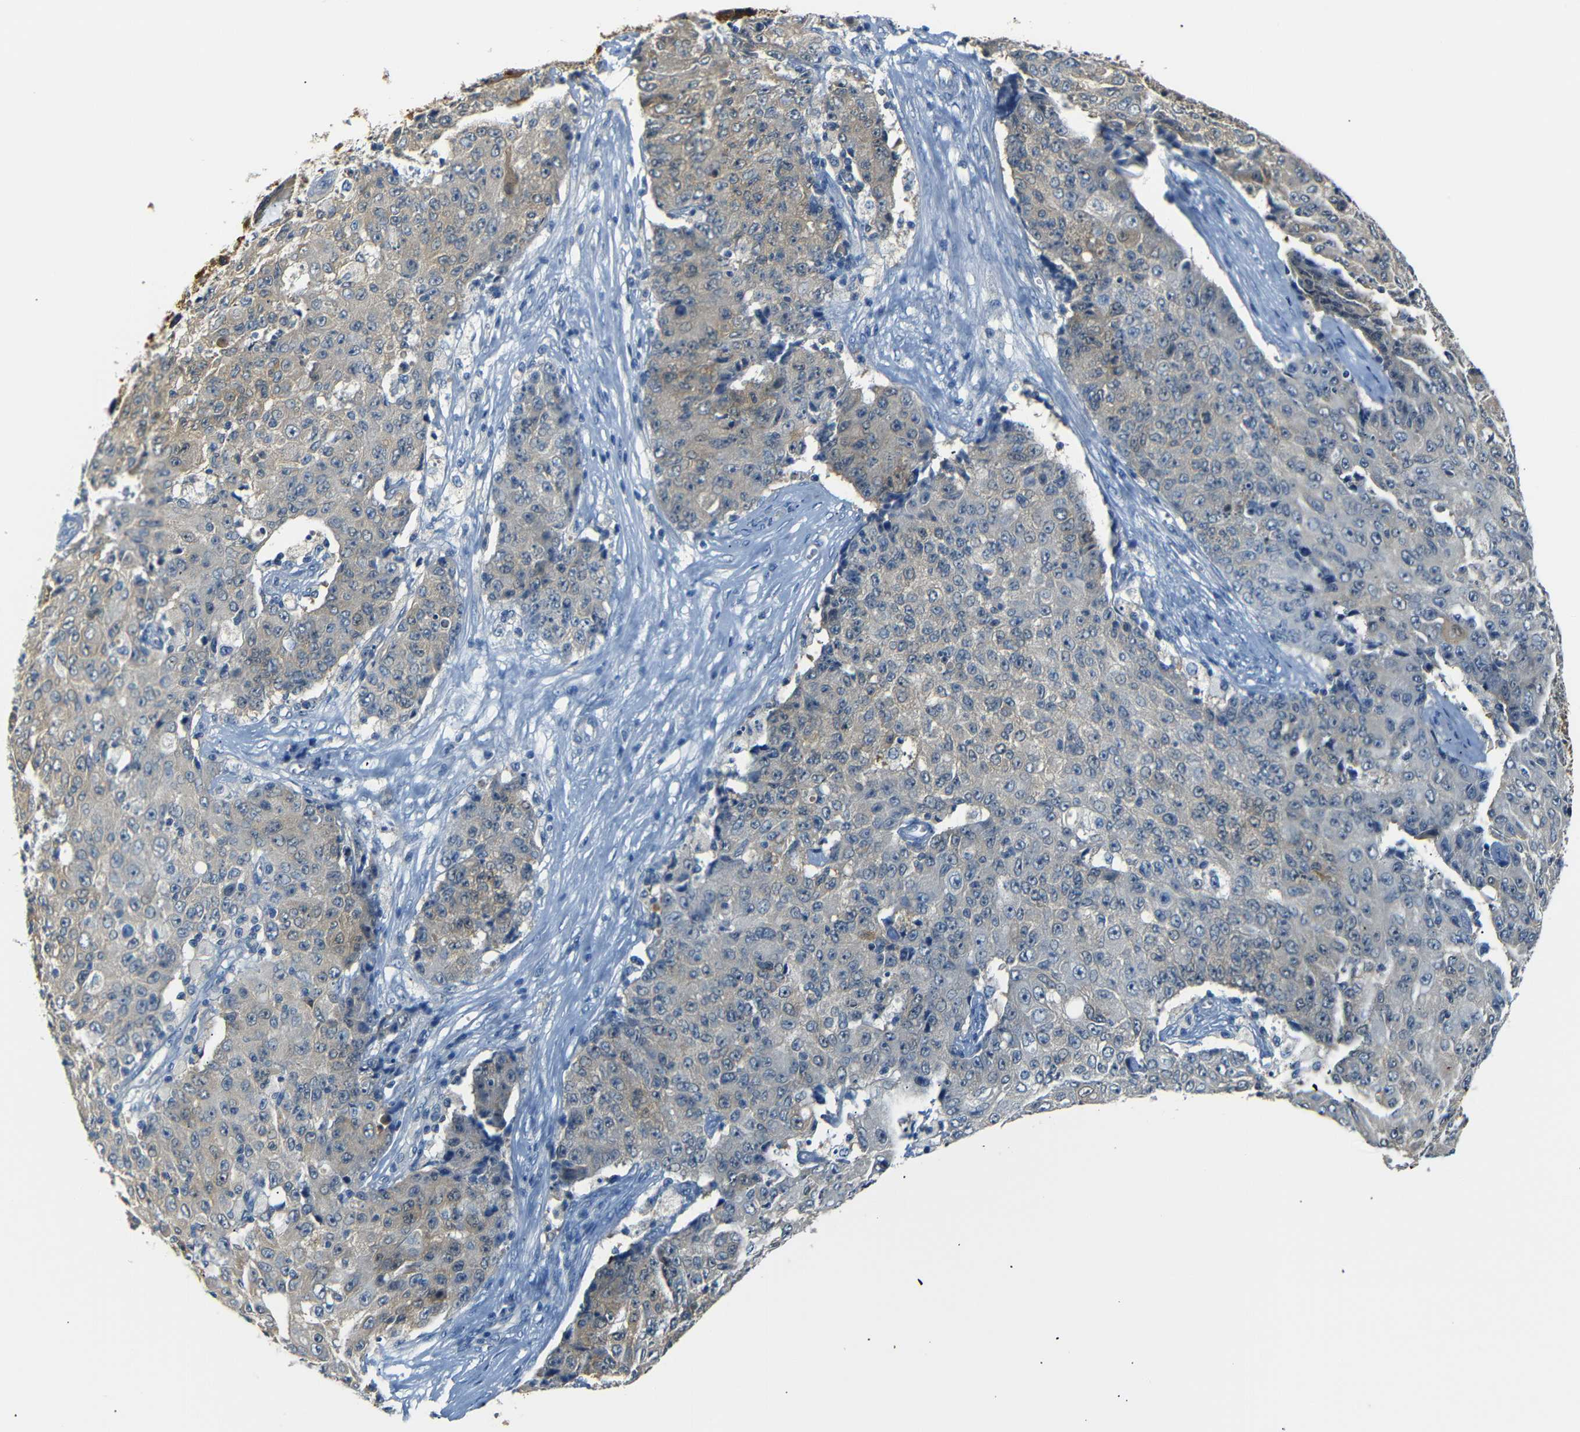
{"staining": {"intensity": "weak", "quantity": "<25%", "location": "cytoplasmic/membranous"}, "tissue": "ovarian cancer", "cell_type": "Tumor cells", "image_type": "cancer", "snomed": [{"axis": "morphology", "description": "Carcinoma, endometroid"}, {"axis": "topography", "description": "Ovary"}], "caption": "Immunohistochemistry (IHC) of human ovarian cancer displays no positivity in tumor cells. The staining was performed using DAB to visualize the protein expression in brown, while the nuclei were stained in blue with hematoxylin (Magnification: 20x).", "gene": "SFN", "patient": {"sex": "female", "age": 42}}